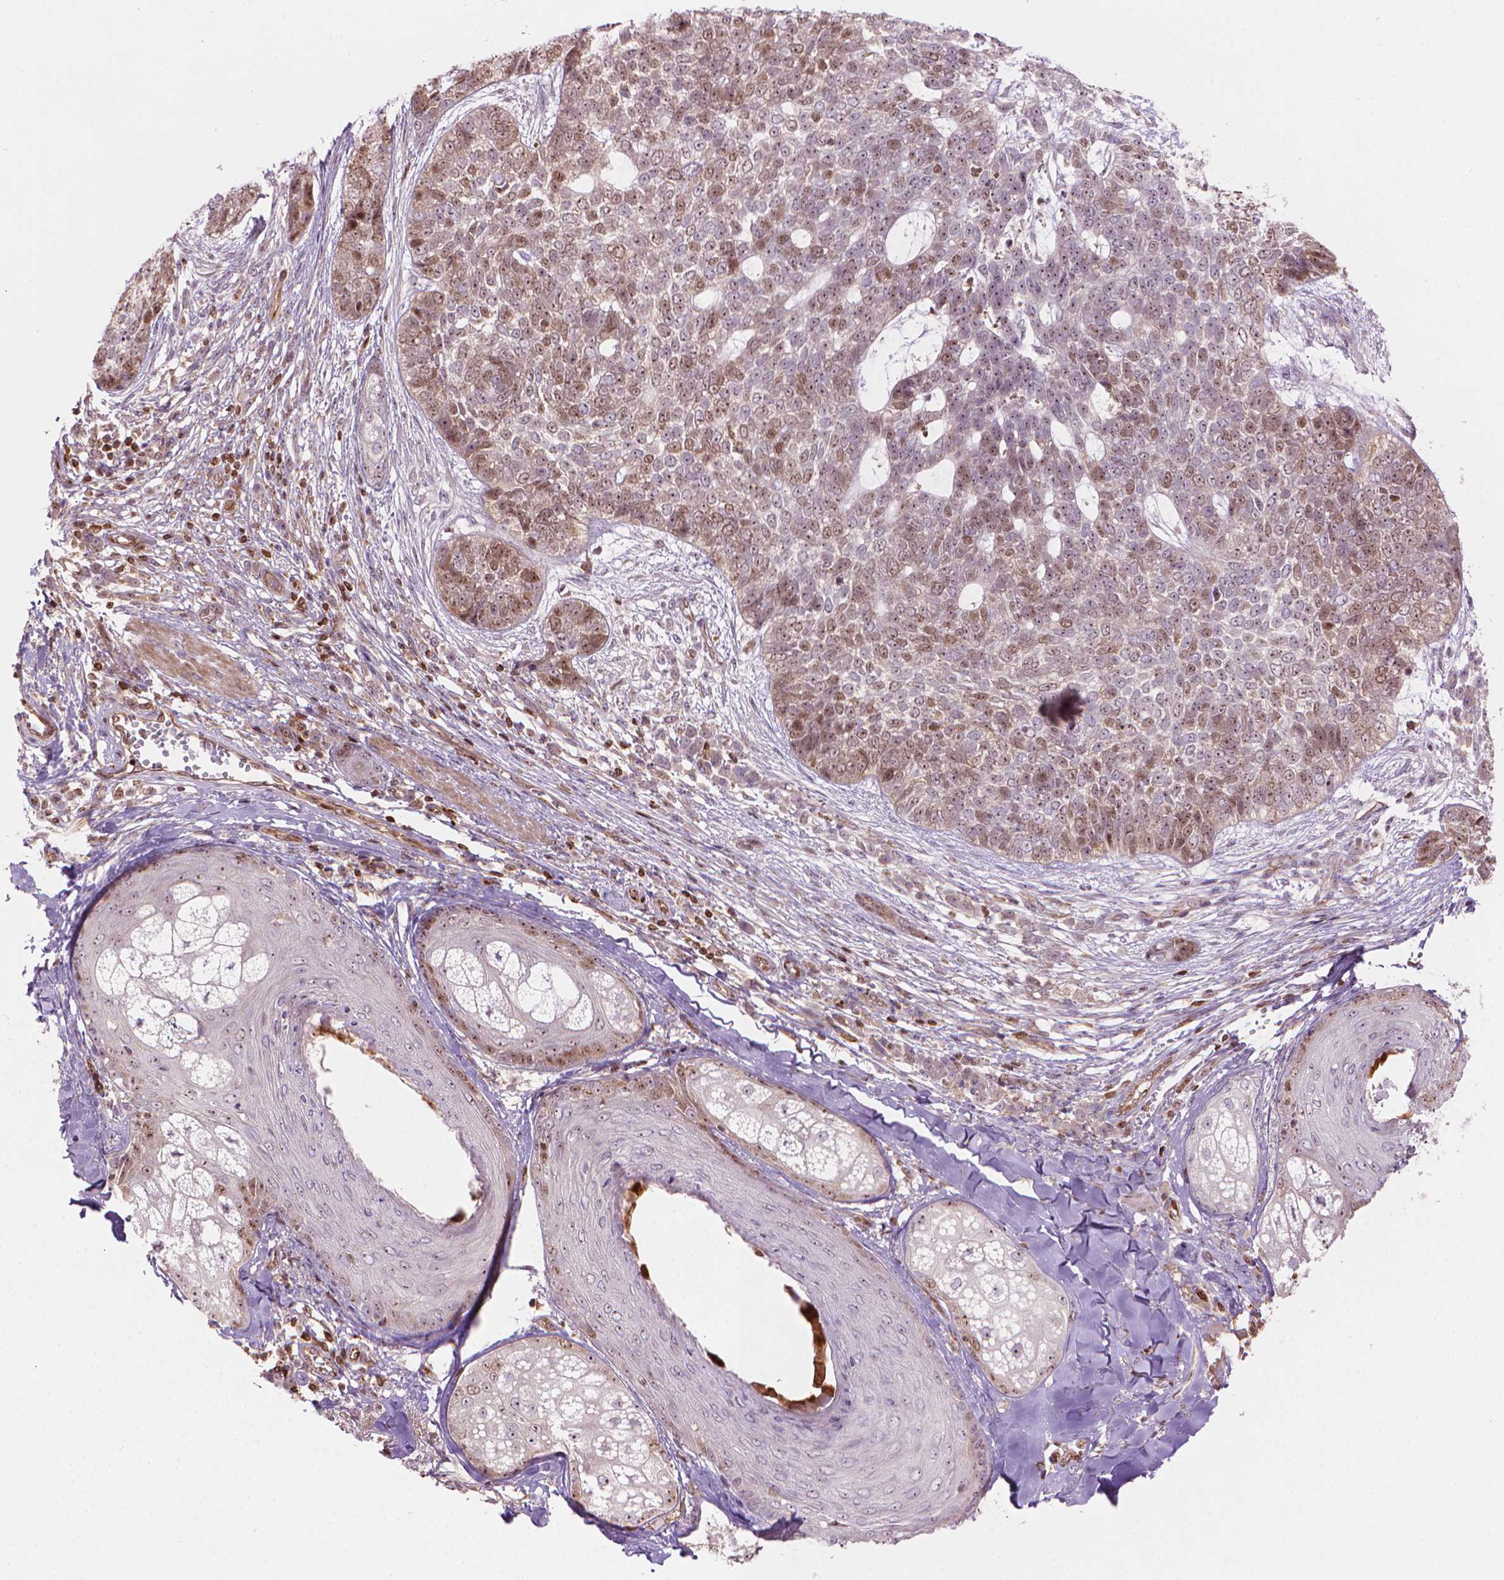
{"staining": {"intensity": "weak", "quantity": ">75%", "location": "nuclear"}, "tissue": "skin cancer", "cell_type": "Tumor cells", "image_type": "cancer", "snomed": [{"axis": "morphology", "description": "Basal cell carcinoma"}, {"axis": "topography", "description": "Skin"}], "caption": "Tumor cells display low levels of weak nuclear positivity in about >75% of cells in skin basal cell carcinoma.", "gene": "SMC2", "patient": {"sex": "female", "age": 69}}